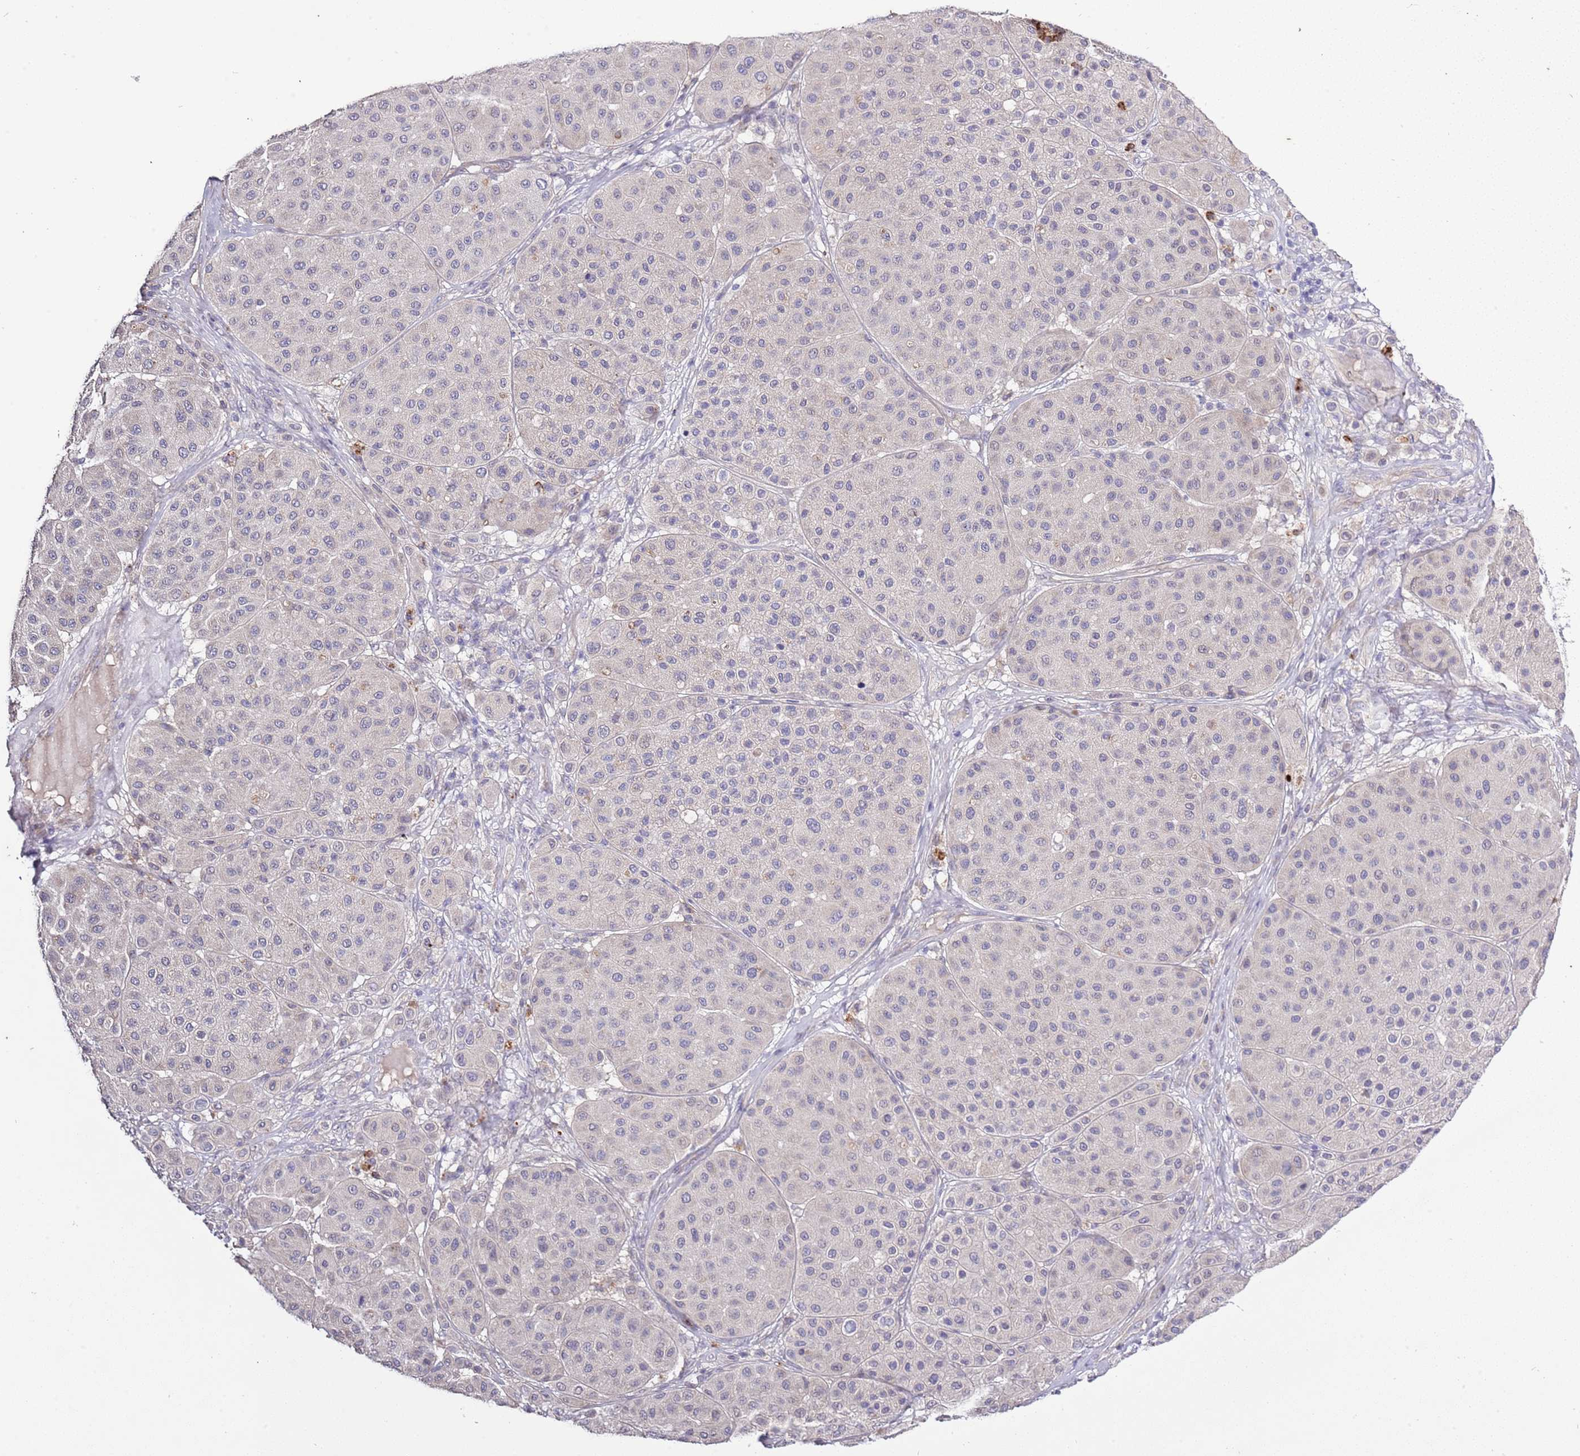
{"staining": {"intensity": "negative", "quantity": "none", "location": "none"}, "tissue": "melanoma", "cell_type": "Tumor cells", "image_type": "cancer", "snomed": [{"axis": "morphology", "description": "Malignant melanoma, Metastatic site"}, {"axis": "topography", "description": "Smooth muscle"}], "caption": "The IHC photomicrograph has no significant staining in tumor cells of malignant melanoma (metastatic site) tissue.", "gene": "P2RY13", "patient": {"sex": "male", "age": 41}}